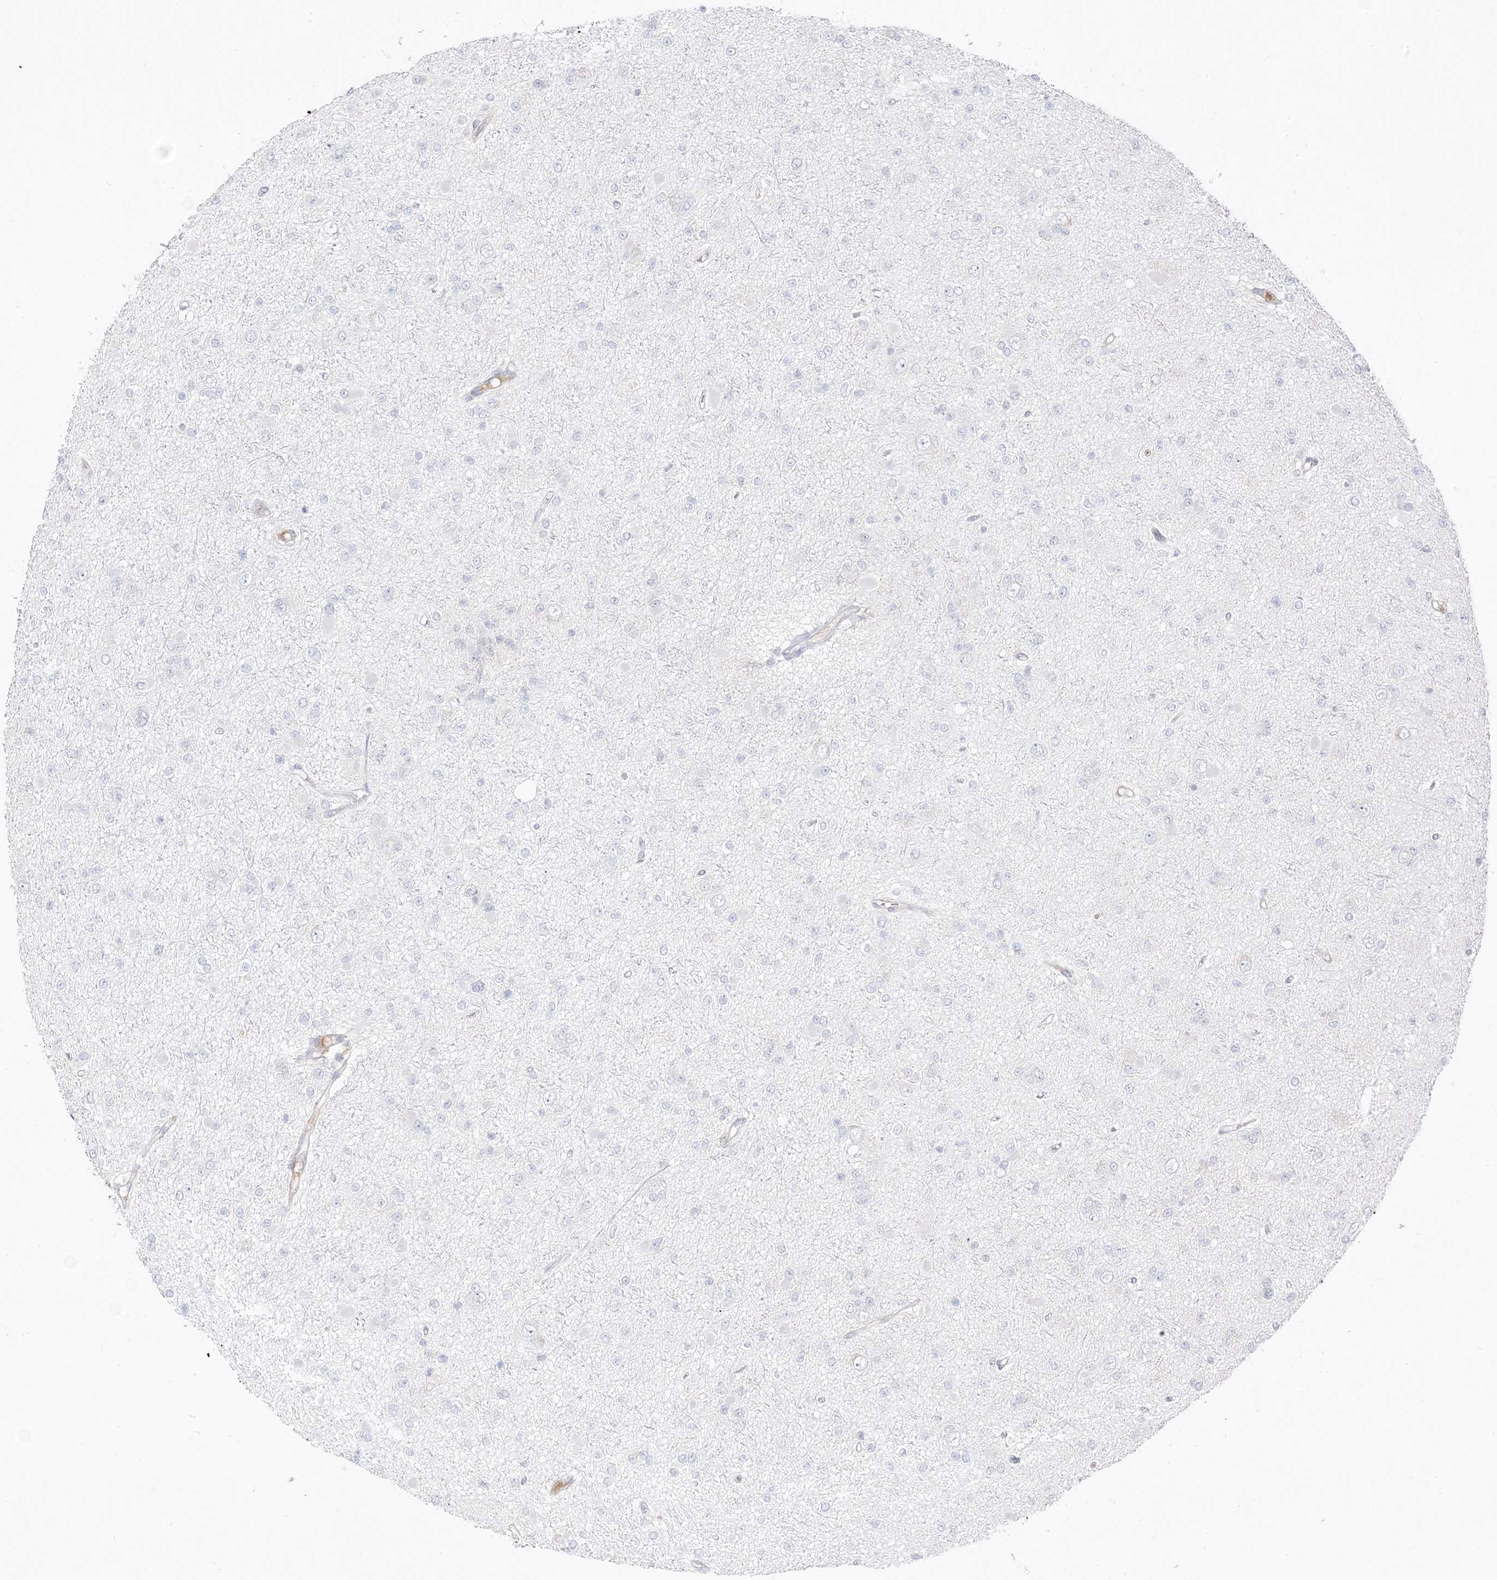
{"staining": {"intensity": "negative", "quantity": "none", "location": "none"}, "tissue": "glioma", "cell_type": "Tumor cells", "image_type": "cancer", "snomed": [{"axis": "morphology", "description": "Glioma, malignant, Low grade"}, {"axis": "topography", "description": "Brain"}], "caption": "Immunohistochemistry photomicrograph of glioma stained for a protein (brown), which displays no staining in tumor cells. The staining is performed using DAB (3,3'-diaminobenzidine) brown chromogen with nuclei counter-stained in using hematoxylin.", "gene": "TRANK1", "patient": {"sex": "female", "age": 22}}